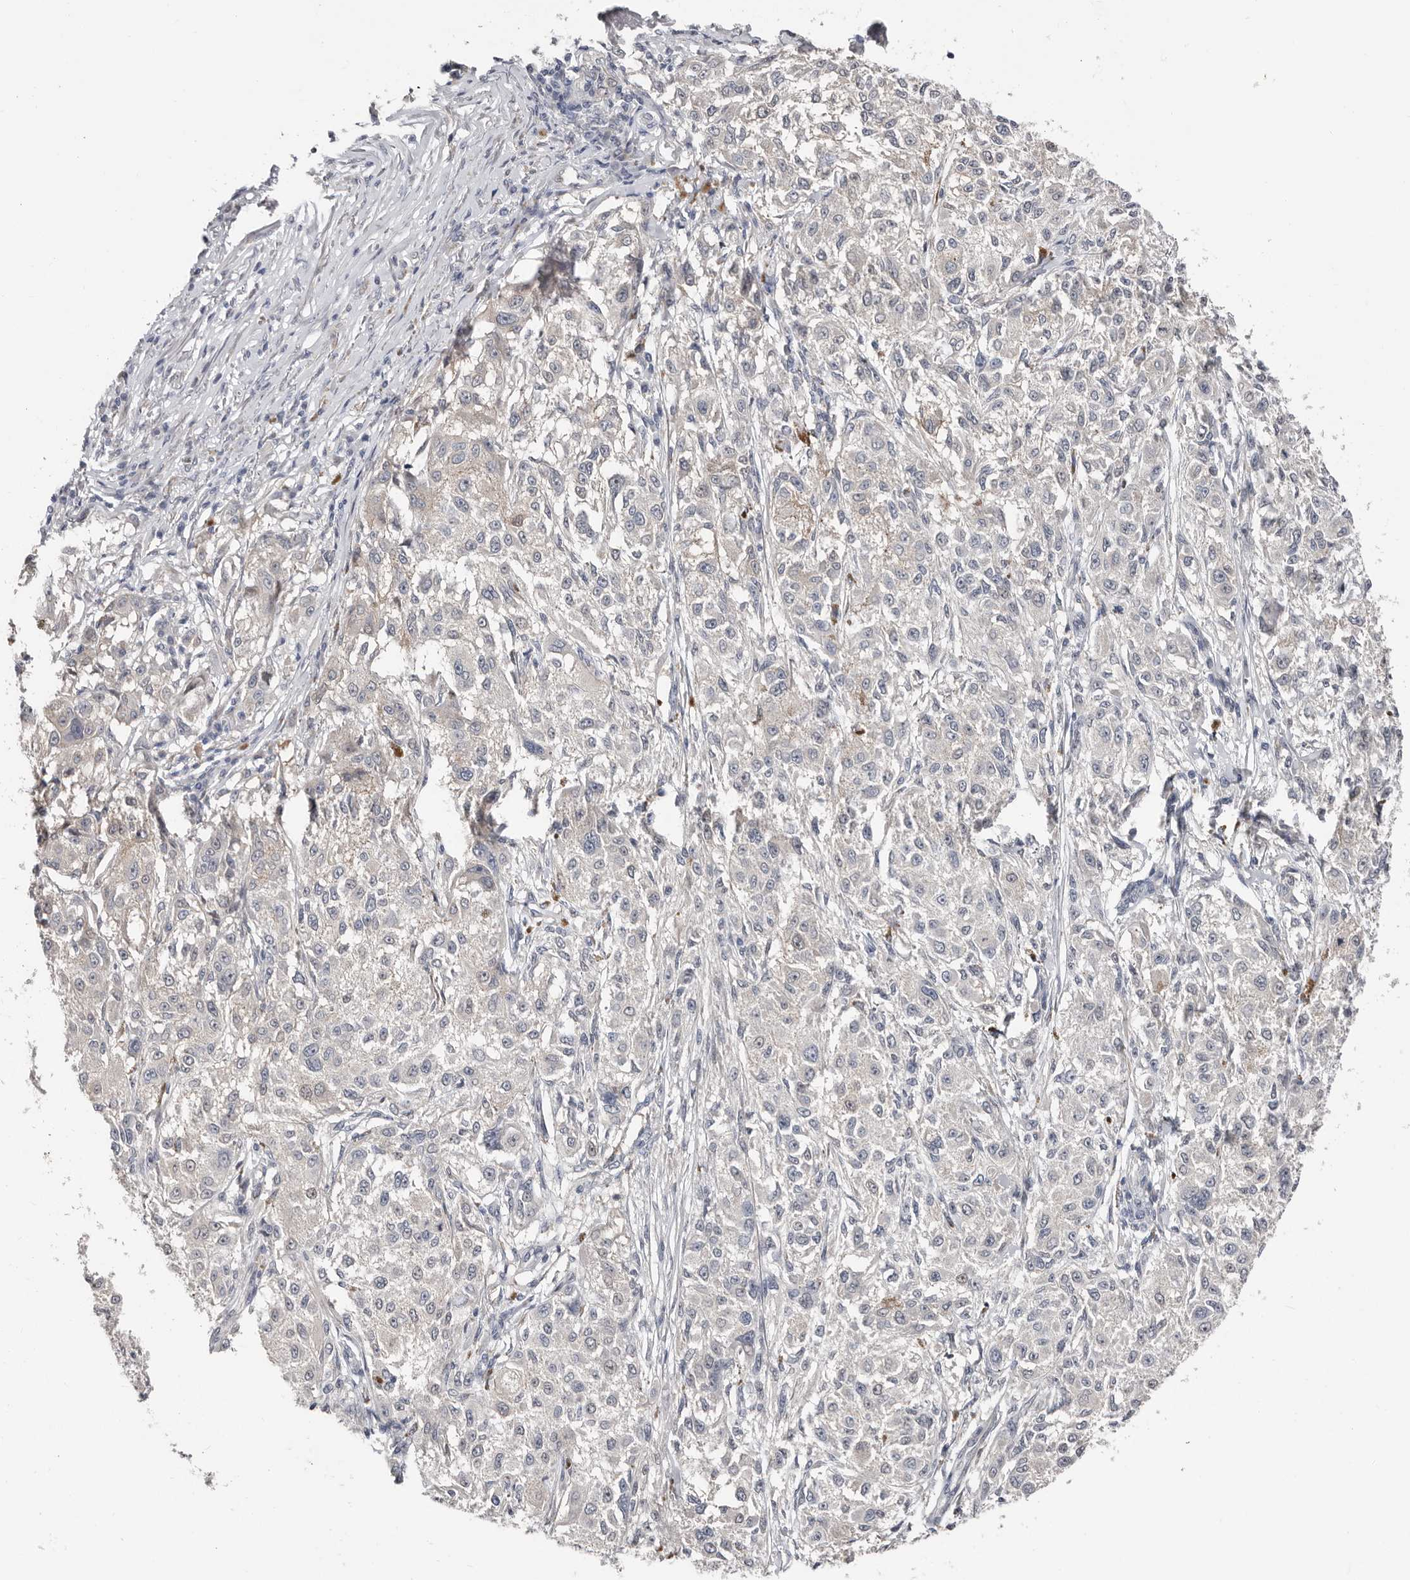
{"staining": {"intensity": "negative", "quantity": "none", "location": "none"}, "tissue": "melanoma", "cell_type": "Tumor cells", "image_type": "cancer", "snomed": [{"axis": "morphology", "description": "Necrosis, NOS"}, {"axis": "morphology", "description": "Malignant melanoma, NOS"}, {"axis": "topography", "description": "Skin"}], "caption": "A high-resolution micrograph shows immunohistochemistry staining of melanoma, which reveals no significant expression in tumor cells.", "gene": "ASRGL1", "patient": {"sex": "female", "age": 87}}